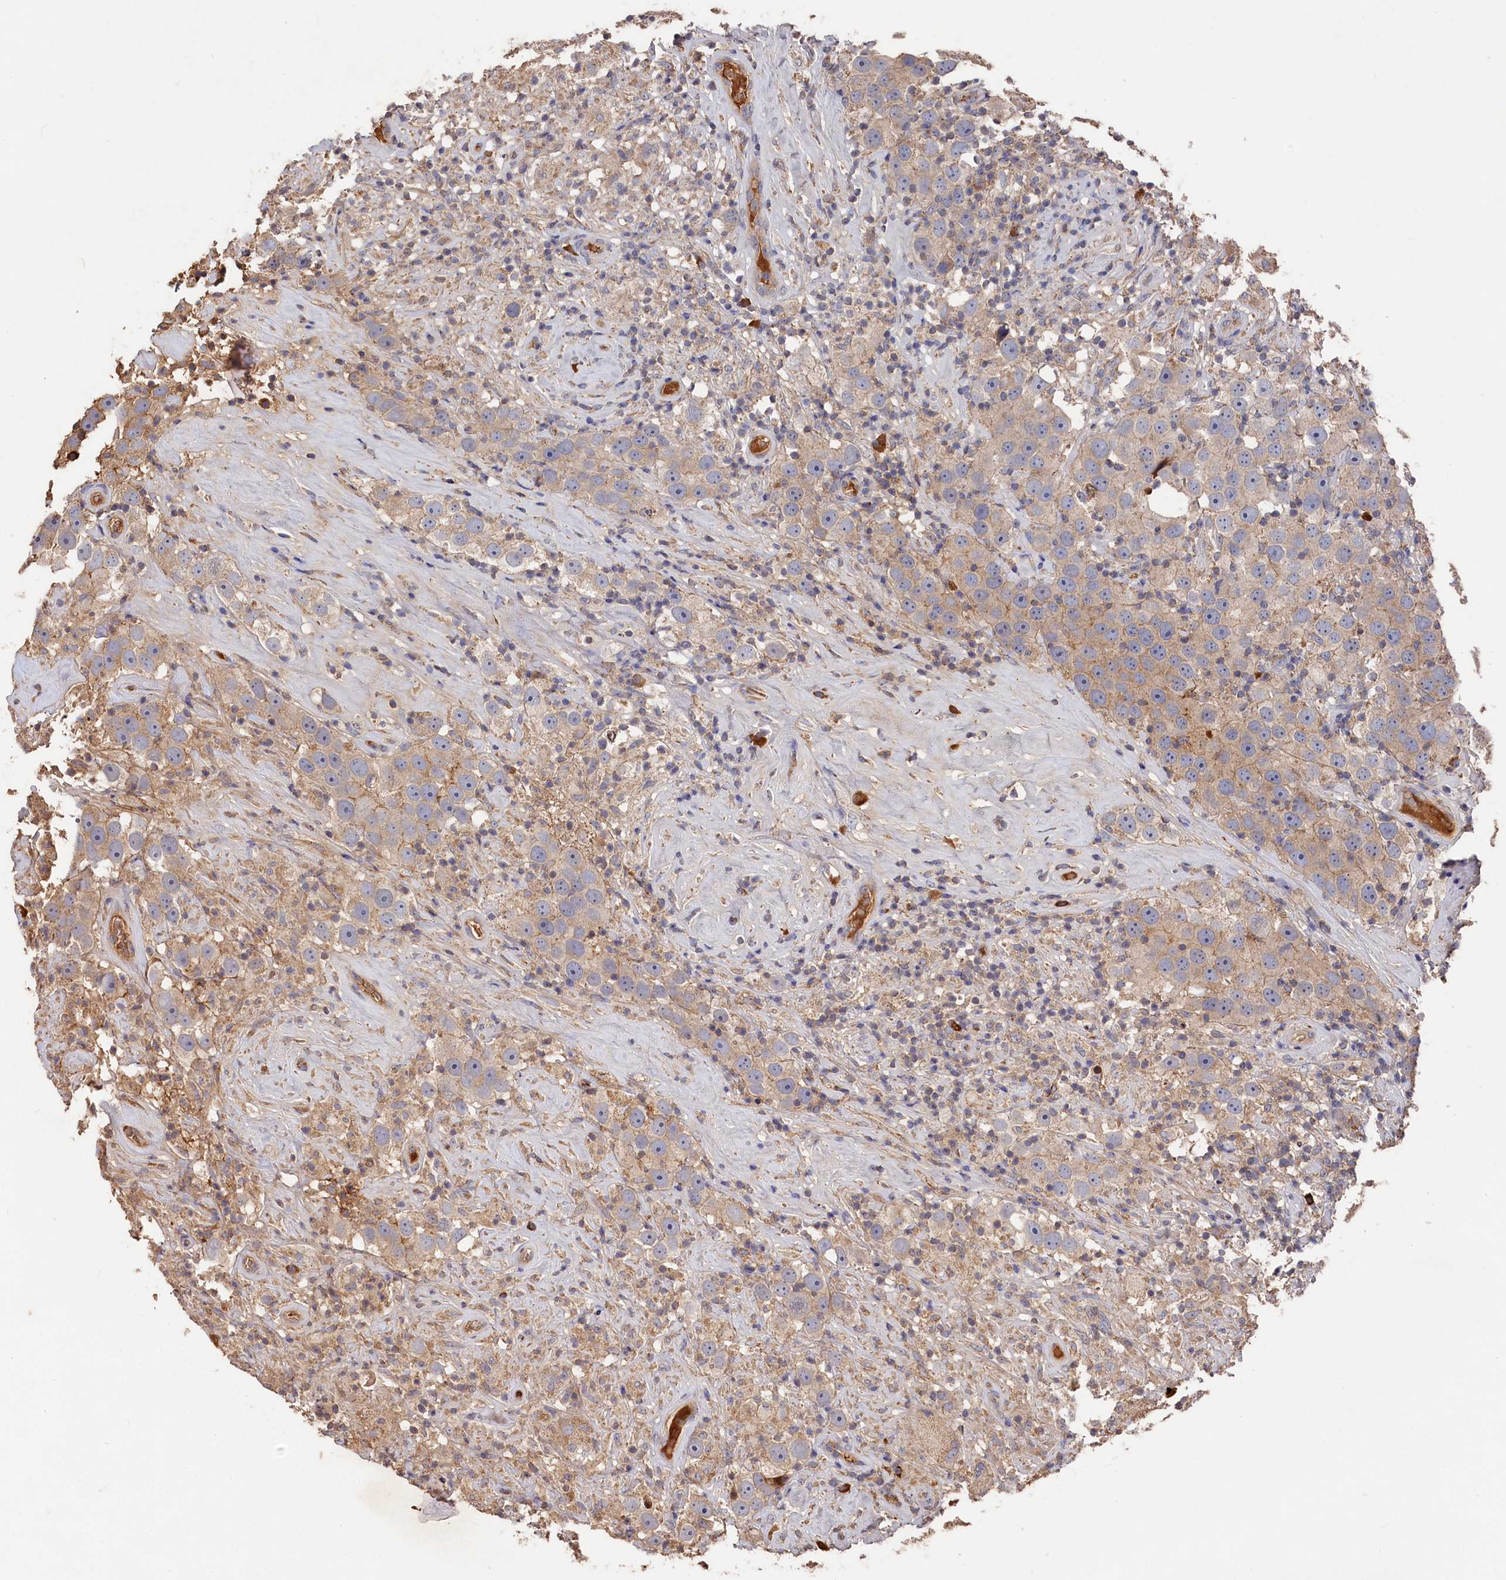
{"staining": {"intensity": "weak", "quantity": "25%-75%", "location": "cytoplasmic/membranous"}, "tissue": "testis cancer", "cell_type": "Tumor cells", "image_type": "cancer", "snomed": [{"axis": "morphology", "description": "Seminoma, NOS"}, {"axis": "topography", "description": "Testis"}], "caption": "This micrograph exhibits immunohistochemistry (IHC) staining of testis seminoma, with low weak cytoplasmic/membranous staining in about 25%-75% of tumor cells.", "gene": "DHRS11", "patient": {"sex": "male", "age": 49}}